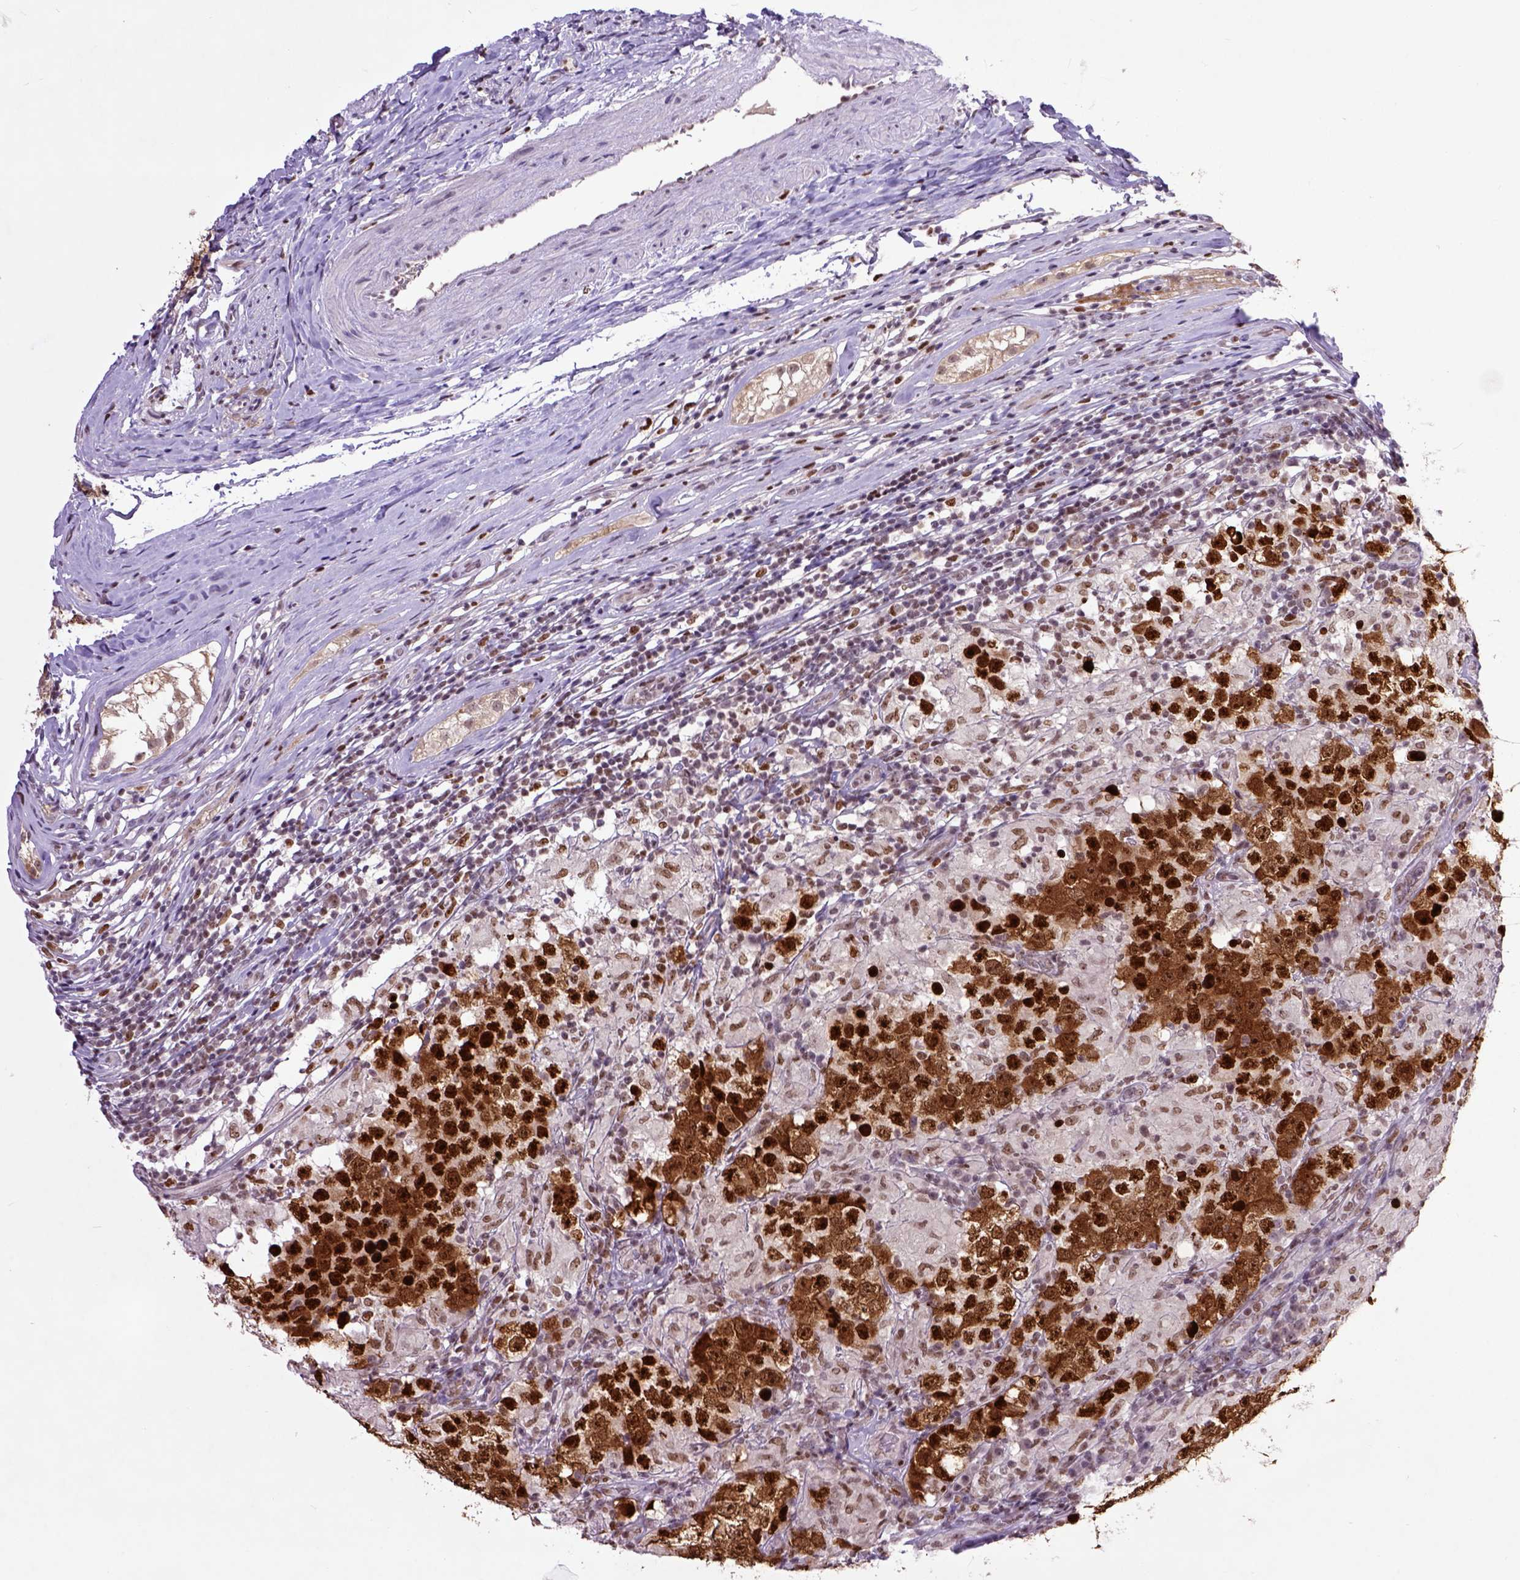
{"staining": {"intensity": "moderate", "quantity": ">75%", "location": "cytoplasmic/membranous,nuclear"}, "tissue": "testis cancer", "cell_type": "Tumor cells", "image_type": "cancer", "snomed": [{"axis": "morphology", "description": "Seminoma, NOS"}, {"axis": "morphology", "description": "Carcinoma, Embryonal, NOS"}, {"axis": "topography", "description": "Testis"}], "caption": "Brown immunohistochemical staining in human testis embryonal carcinoma displays moderate cytoplasmic/membranous and nuclear expression in approximately >75% of tumor cells.", "gene": "RCC2", "patient": {"sex": "male", "age": 41}}